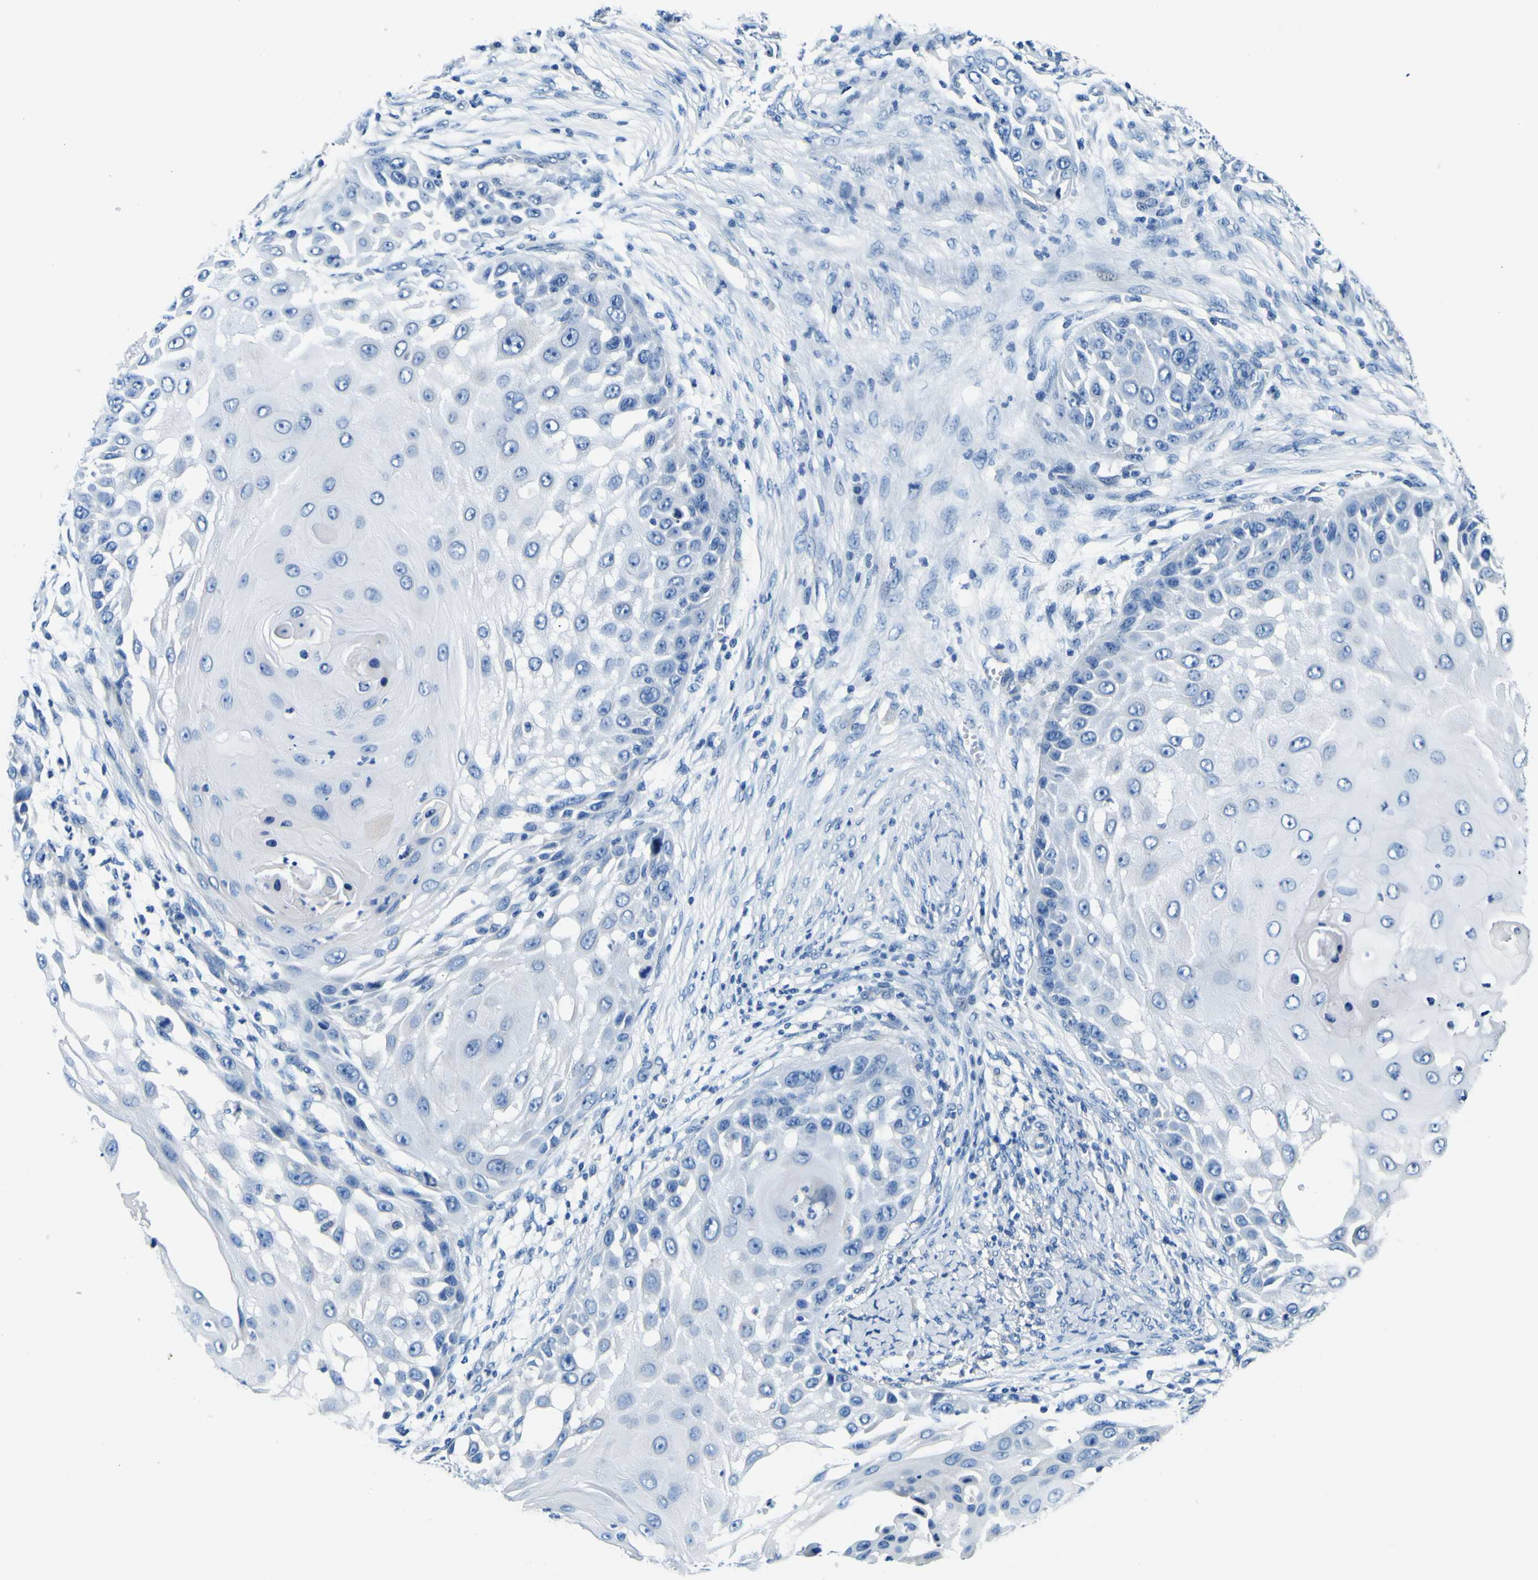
{"staining": {"intensity": "negative", "quantity": "none", "location": "none"}, "tissue": "skin cancer", "cell_type": "Tumor cells", "image_type": "cancer", "snomed": [{"axis": "morphology", "description": "Squamous cell carcinoma, NOS"}, {"axis": "topography", "description": "Skin"}], "caption": "Skin cancer was stained to show a protein in brown. There is no significant expression in tumor cells.", "gene": "ADGRA2", "patient": {"sex": "female", "age": 44}}